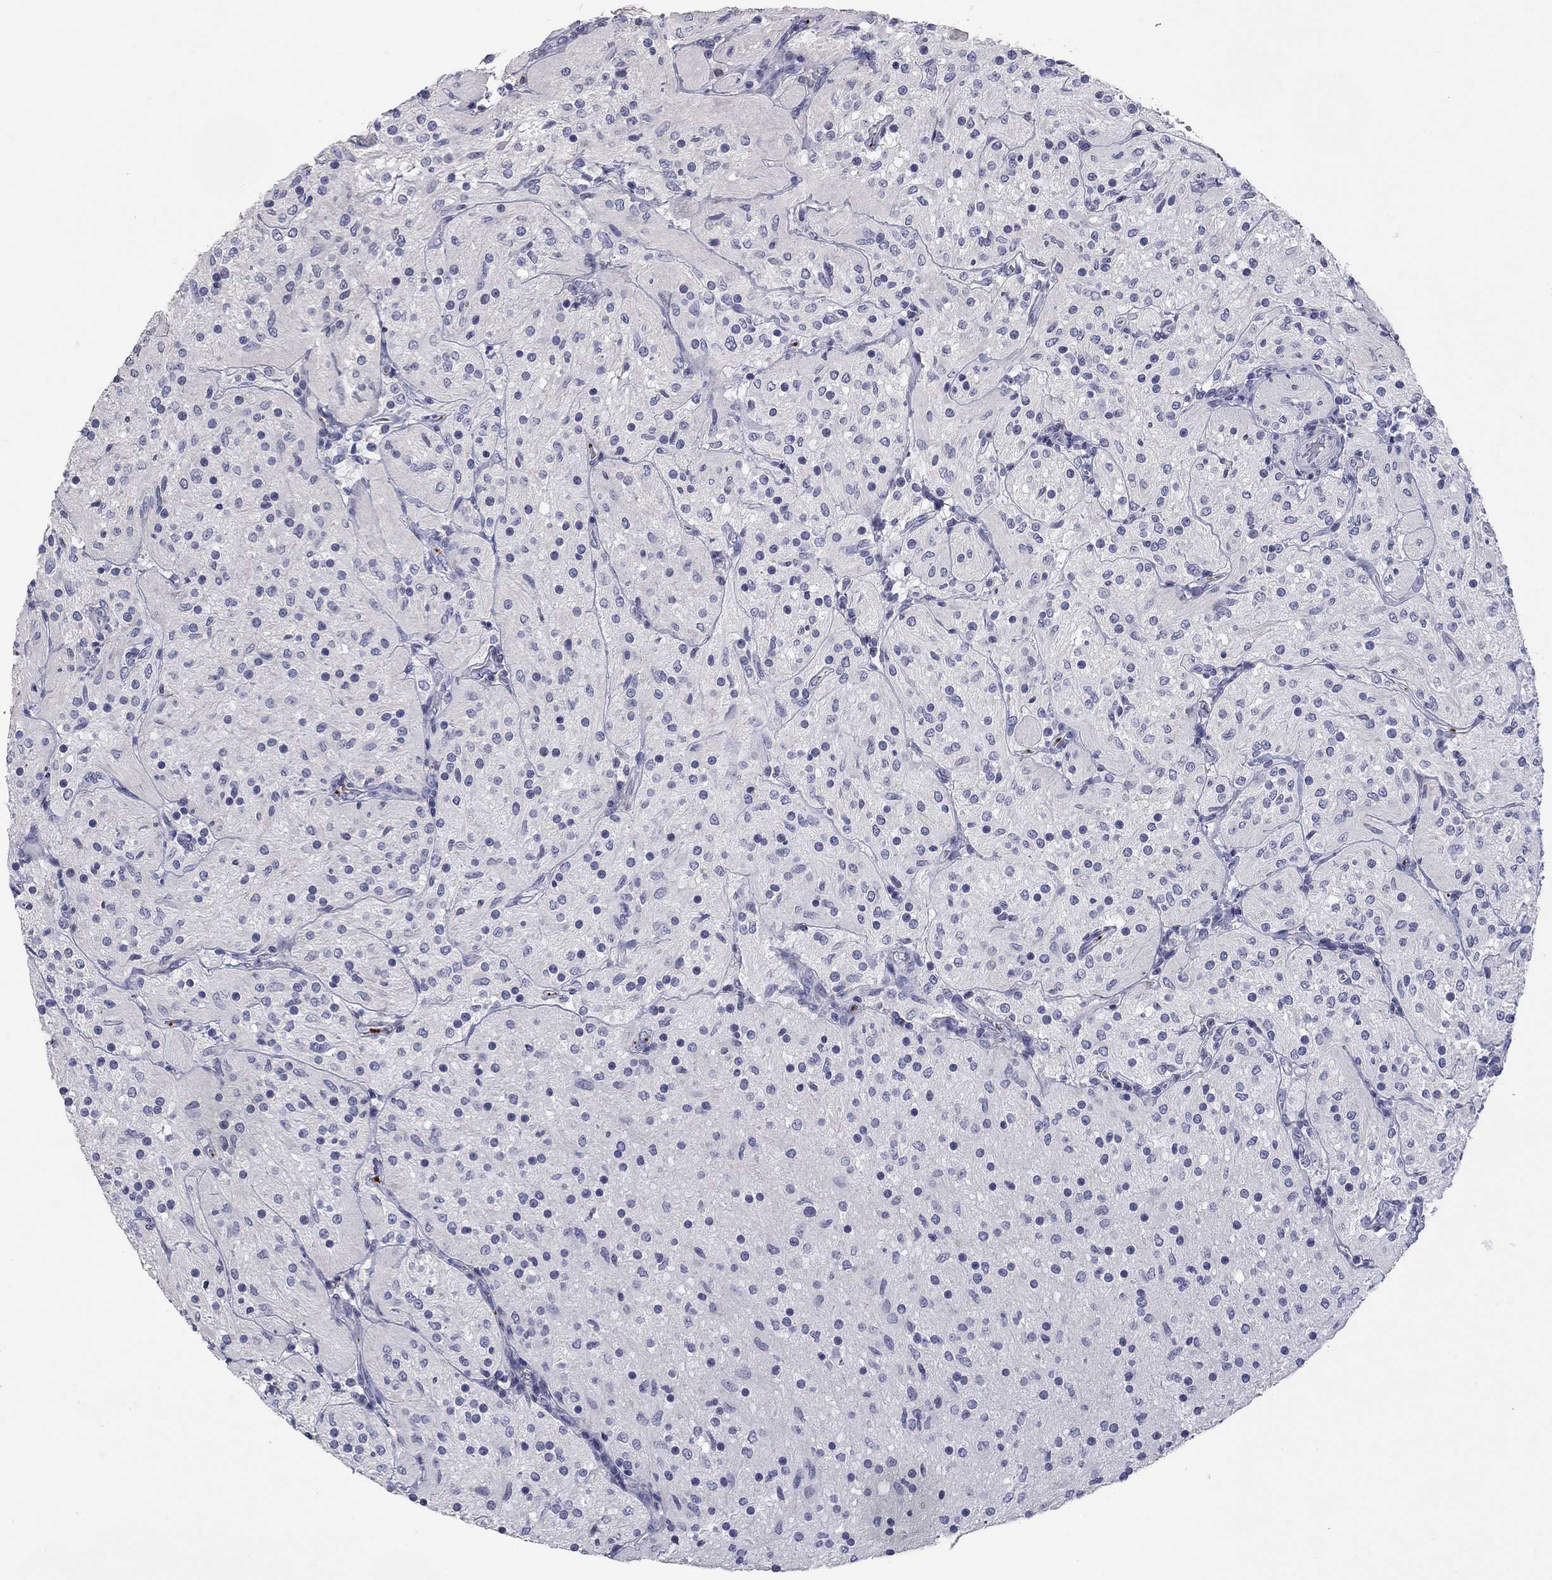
{"staining": {"intensity": "negative", "quantity": "none", "location": "none"}, "tissue": "glioma", "cell_type": "Tumor cells", "image_type": "cancer", "snomed": [{"axis": "morphology", "description": "Glioma, malignant, Low grade"}, {"axis": "topography", "description": "Brain"}], "caption": "IHC photomicrograph of human malignant glioma (low-grade) stained for a protein (brown), which shows no expression in tumor cells.", "gene": "PLEK", "patient": {"sex": "male", "age": 3}}